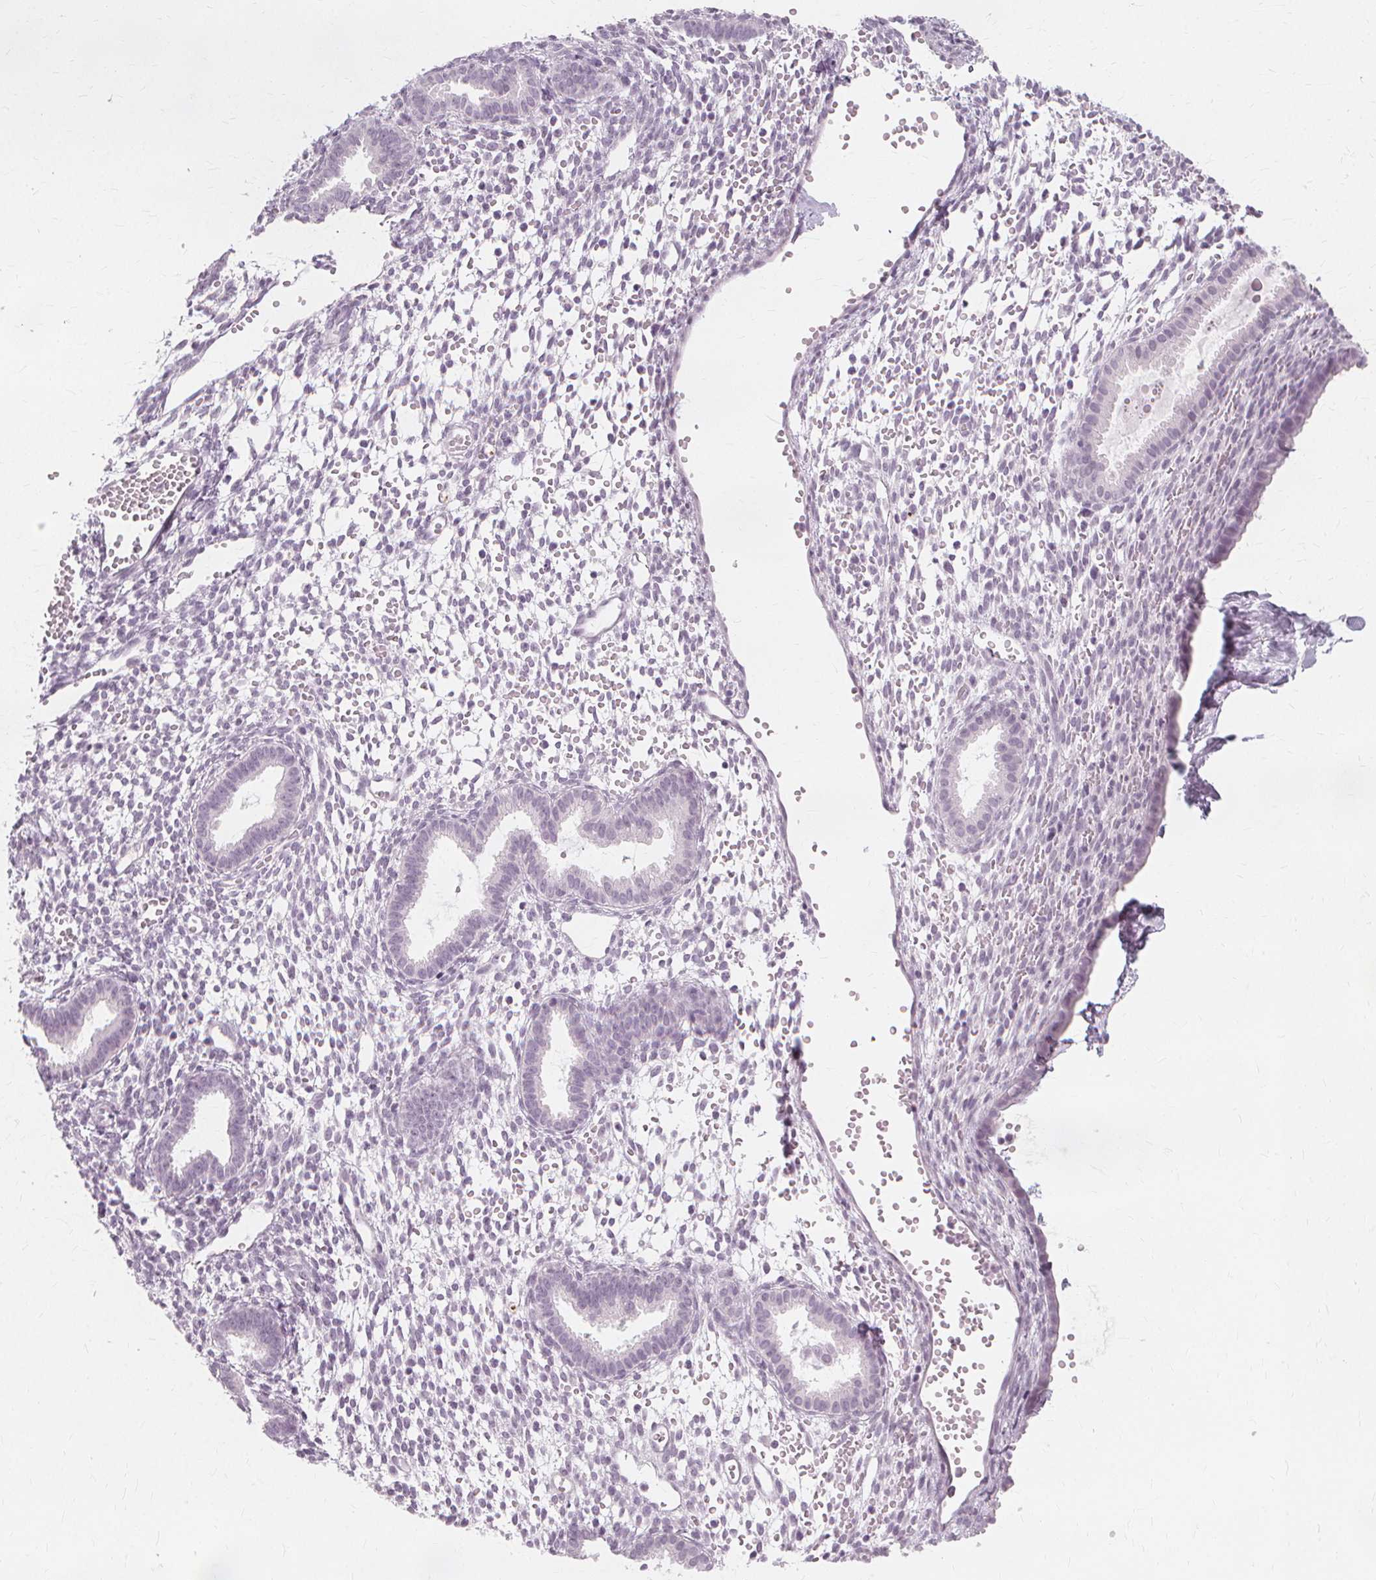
{"staining": {"intensity": "negative", "quantity": "none", "location": "none"}, "tissue": "endometrium", "cell_type": "Cells in endometrial stroma", "image_type": "normal", "snomed": [{"axis": "morphology", "description": "Normal tissue, NOS"}, {"axis": "topography", "description": "Endometrium"}], "caption": "Cells in endometrial stroma are negative for protein expression in normal human endometrium. (Immunohistochemistry, brightfield microscopy, high magnification).", "gene": "NXPE1", "patient": {"sex": "female", "age": 36}}